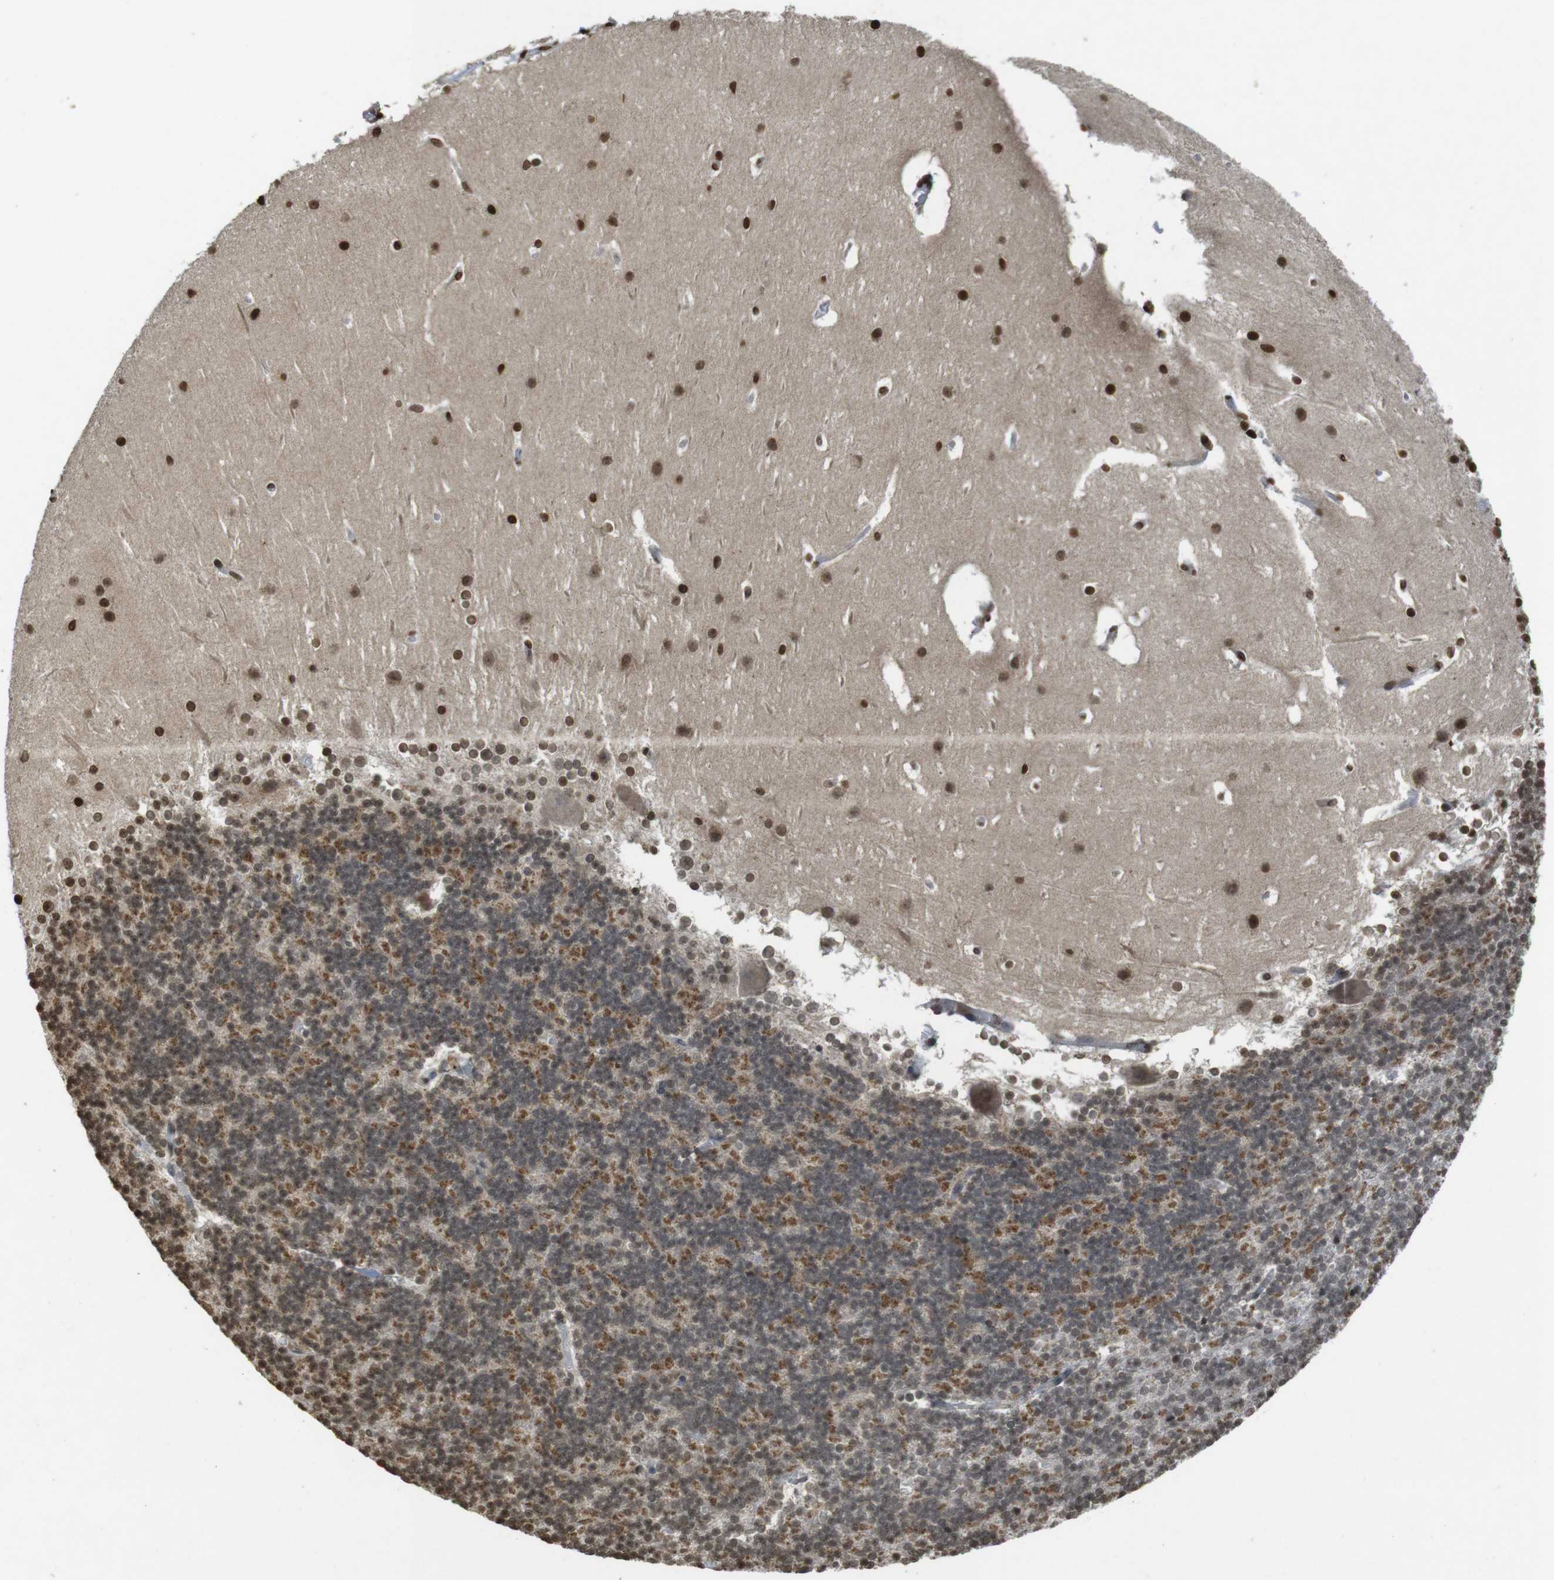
{"staining": {"intensity": "moderate", "quantity": "25%-75%", "location": "nuclear"}, "tissue": "cerebellum", "cell_type": "Cells in granular layer", "image_type": "normal", "snomed": [{"axis": "morphology", "description": "Normal tissue, NOS"}, {"axis": "topography", "description": "Cerebellum"}], "caption": "IHC staining of benign cerebellum, which exhibits medium levels of moderate nuclear positivity in about 25%-75% of cells in granular layer indicating moderate nuclear protein expression. The staining was performed using DAB (brown) for protein detection and nuclei were counterstained in hematoxylin (blue).", "gene": "FOXA3", "patient": {"sex": "female", "age": 19}}